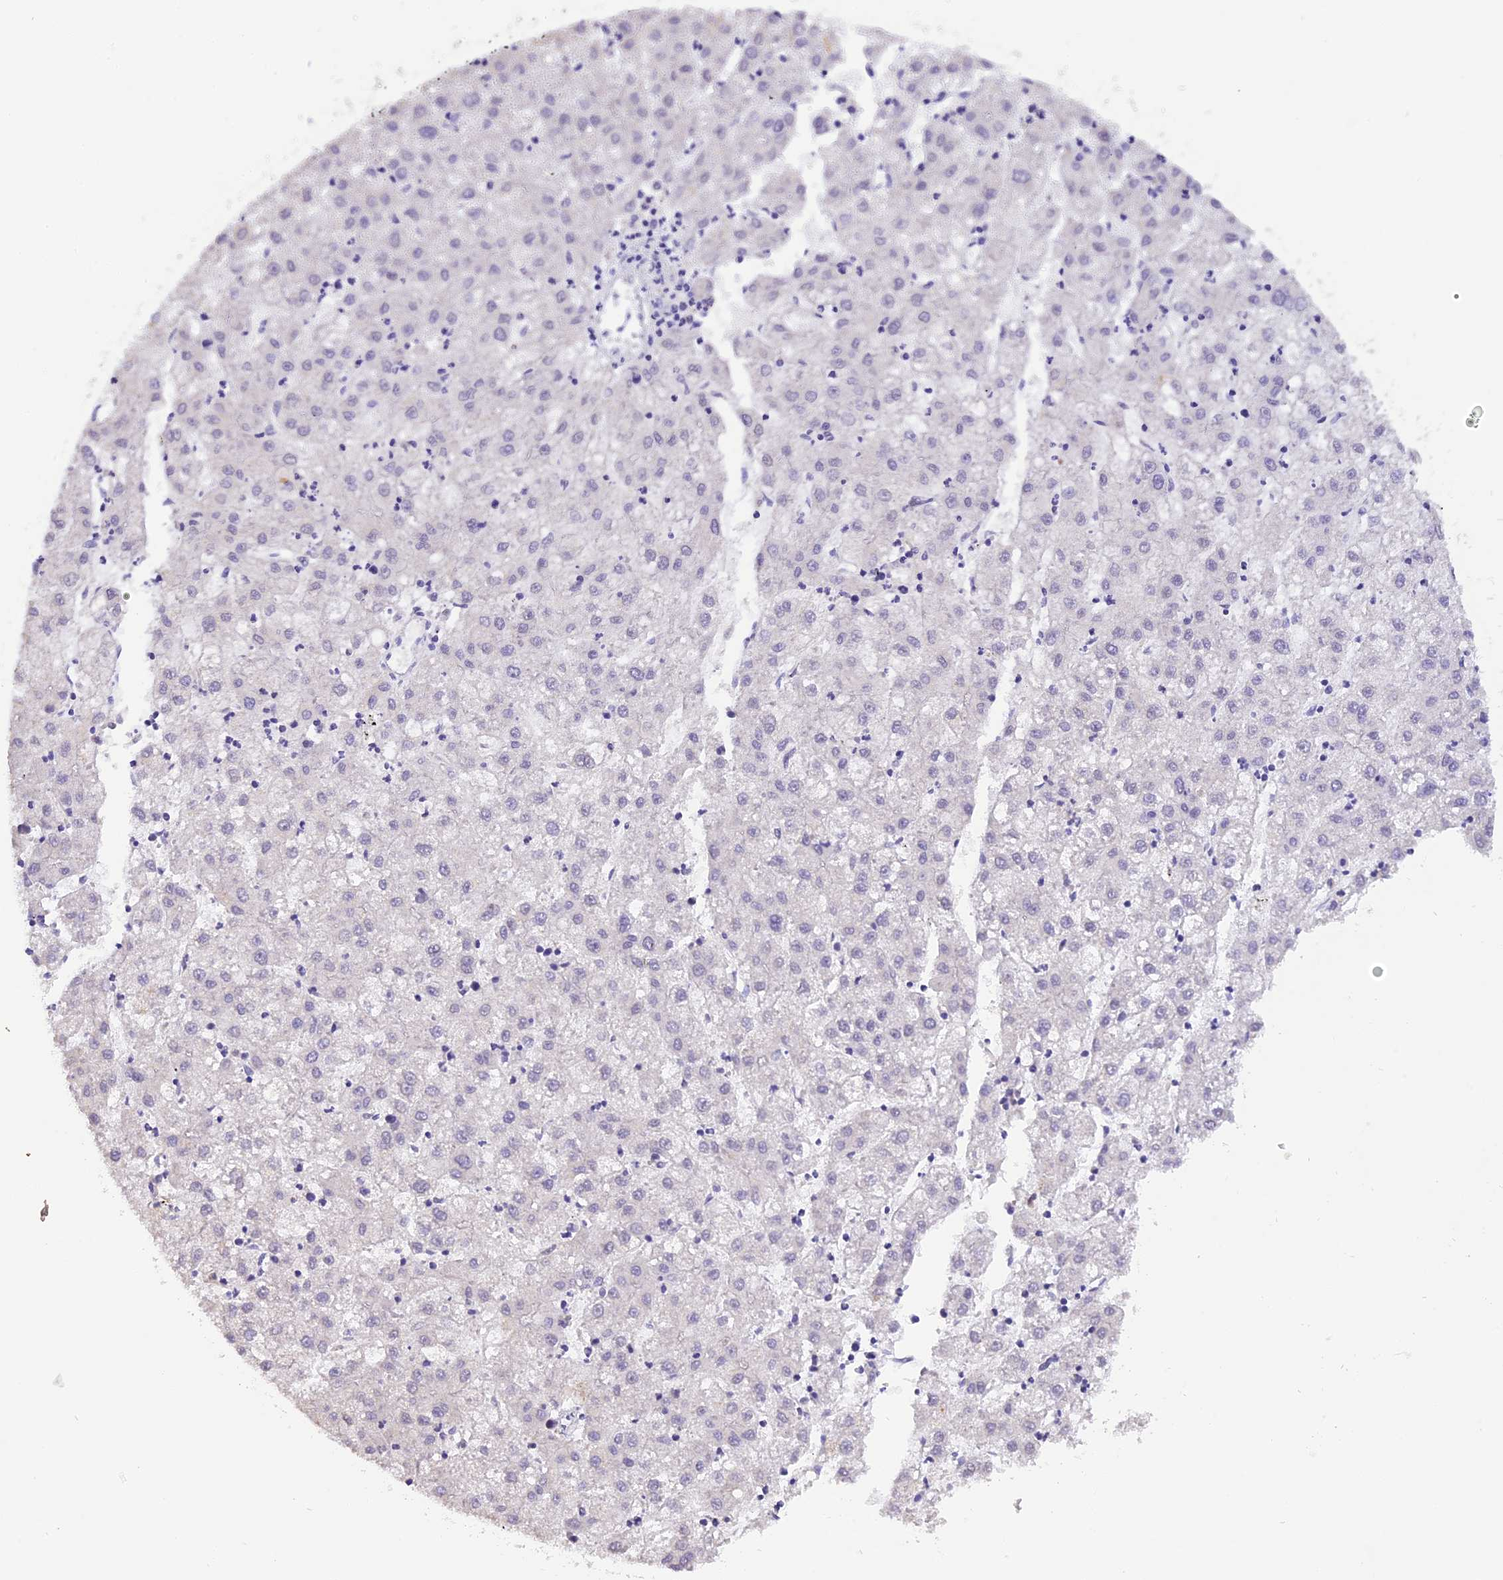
{"staining": {"intensity": "negative", "quantity": "none", "location": "none"}, "tissue": "liver cancer", "cell_type": "Tumor cells", "image_type": "cancer", "snomed": [{"axis": "morphology", "description": "Carcinoma, Hepatocellular, NOS"}, {"axis": "topography", "description": "Liver"}], "caption": "Immunohistochemistry (IHC) histopathology image of neoplastic tissue: hepatocellular carcinoma (liver) stained with DAB (3,3'-diaminobenzidine) demonstrates no significant protein staining in tumor cells.", "gene": "AHSP", "patient": {"sex": "male", "age": 72}}